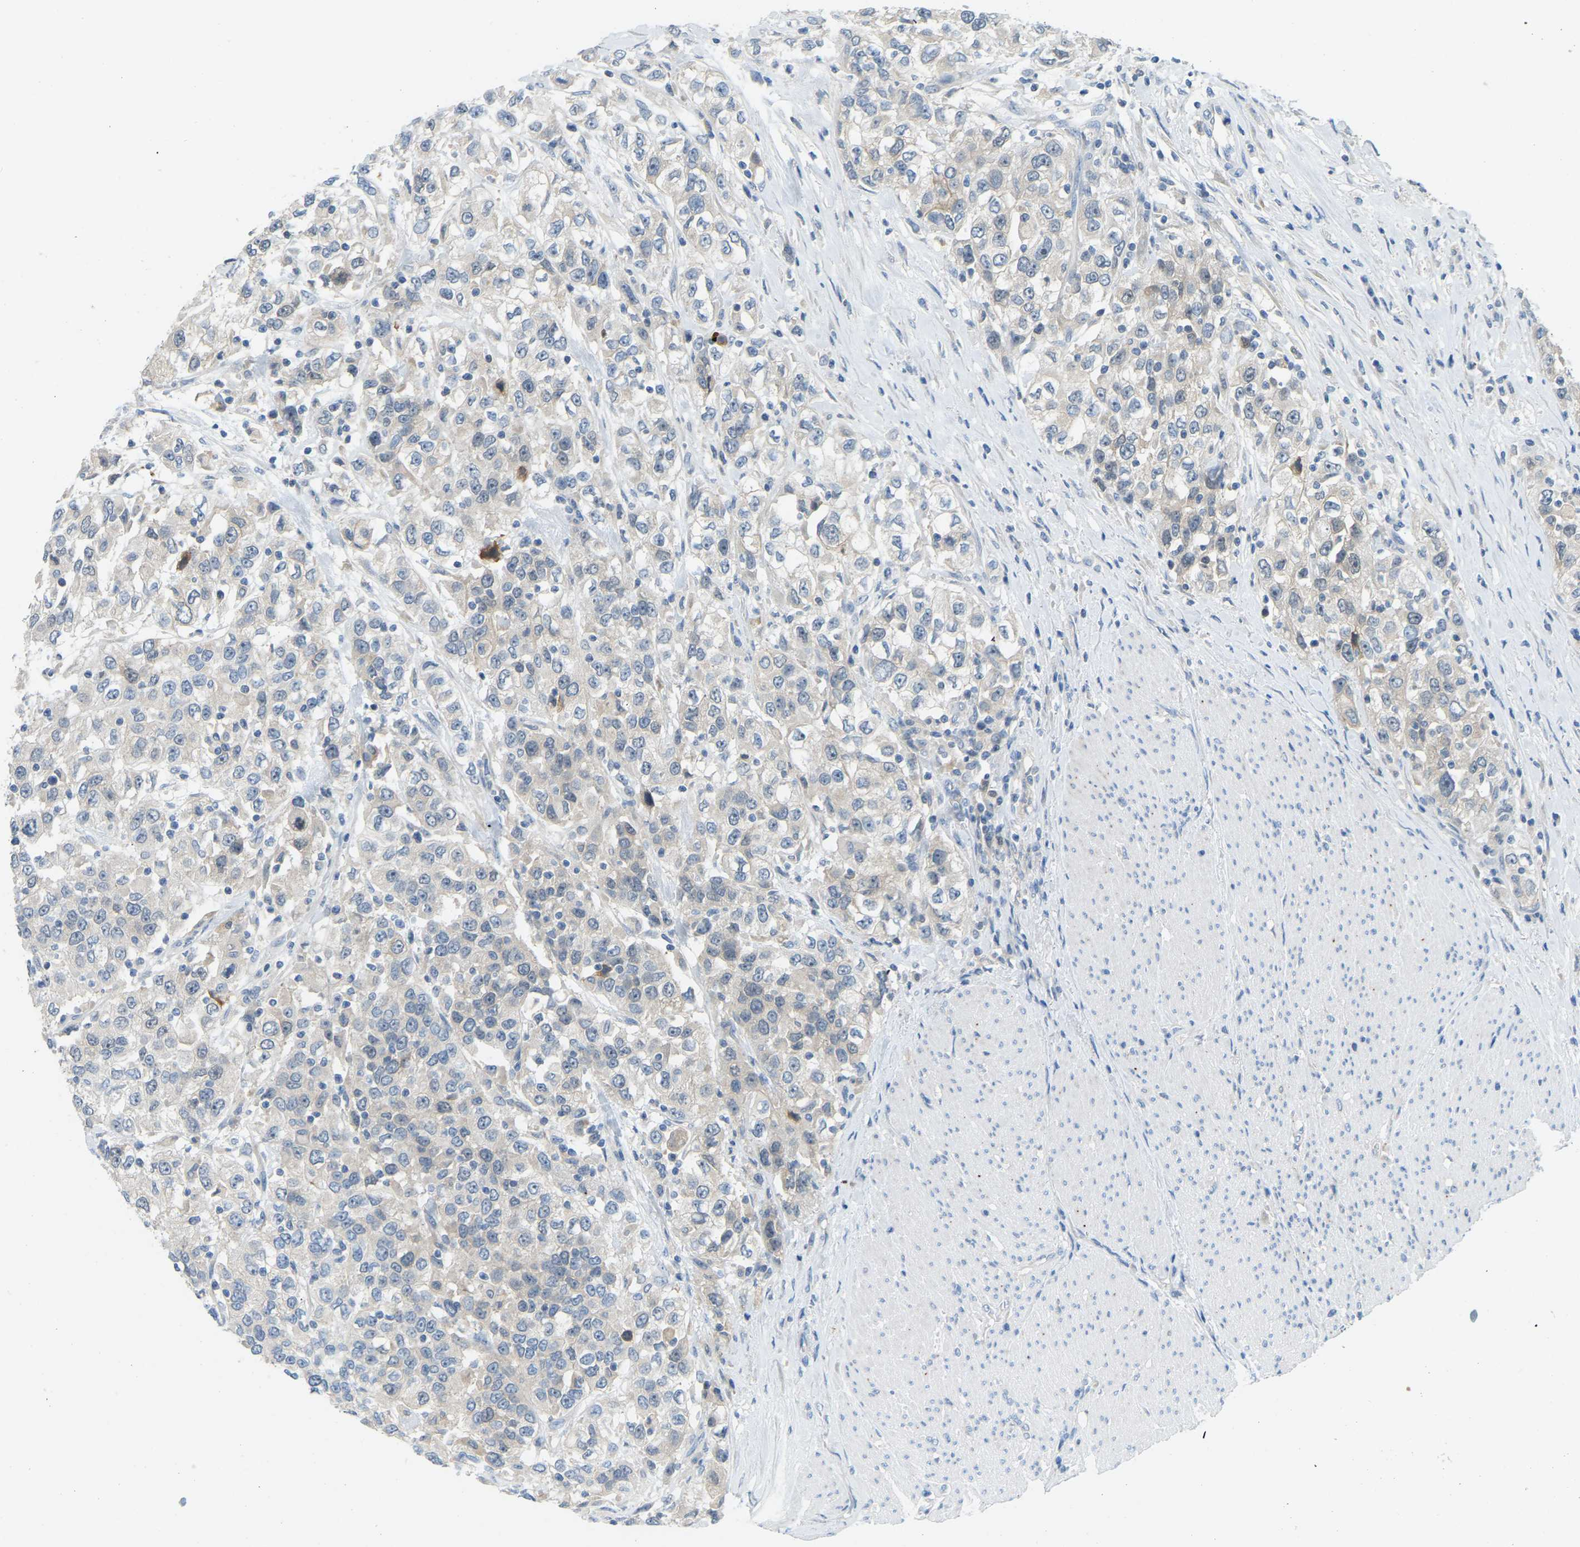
{"staining": {"intensity": "negative", "quantity": "none", "location": "none"}, "tissue": "urothelial cancer", "cell_type": "Tumor cells", "image_type": "cancer", "snomed": [{"axis": "morphology", "description": "Urothelial carcinoma, High grade"}, {"axis": "topography", "description": "Urinary bladder"}], "caption": "There is no significant expression in tumor cells of urothelial cancer.", "gene": "NME8", "patient": {"sex": "female", "age": 80}}